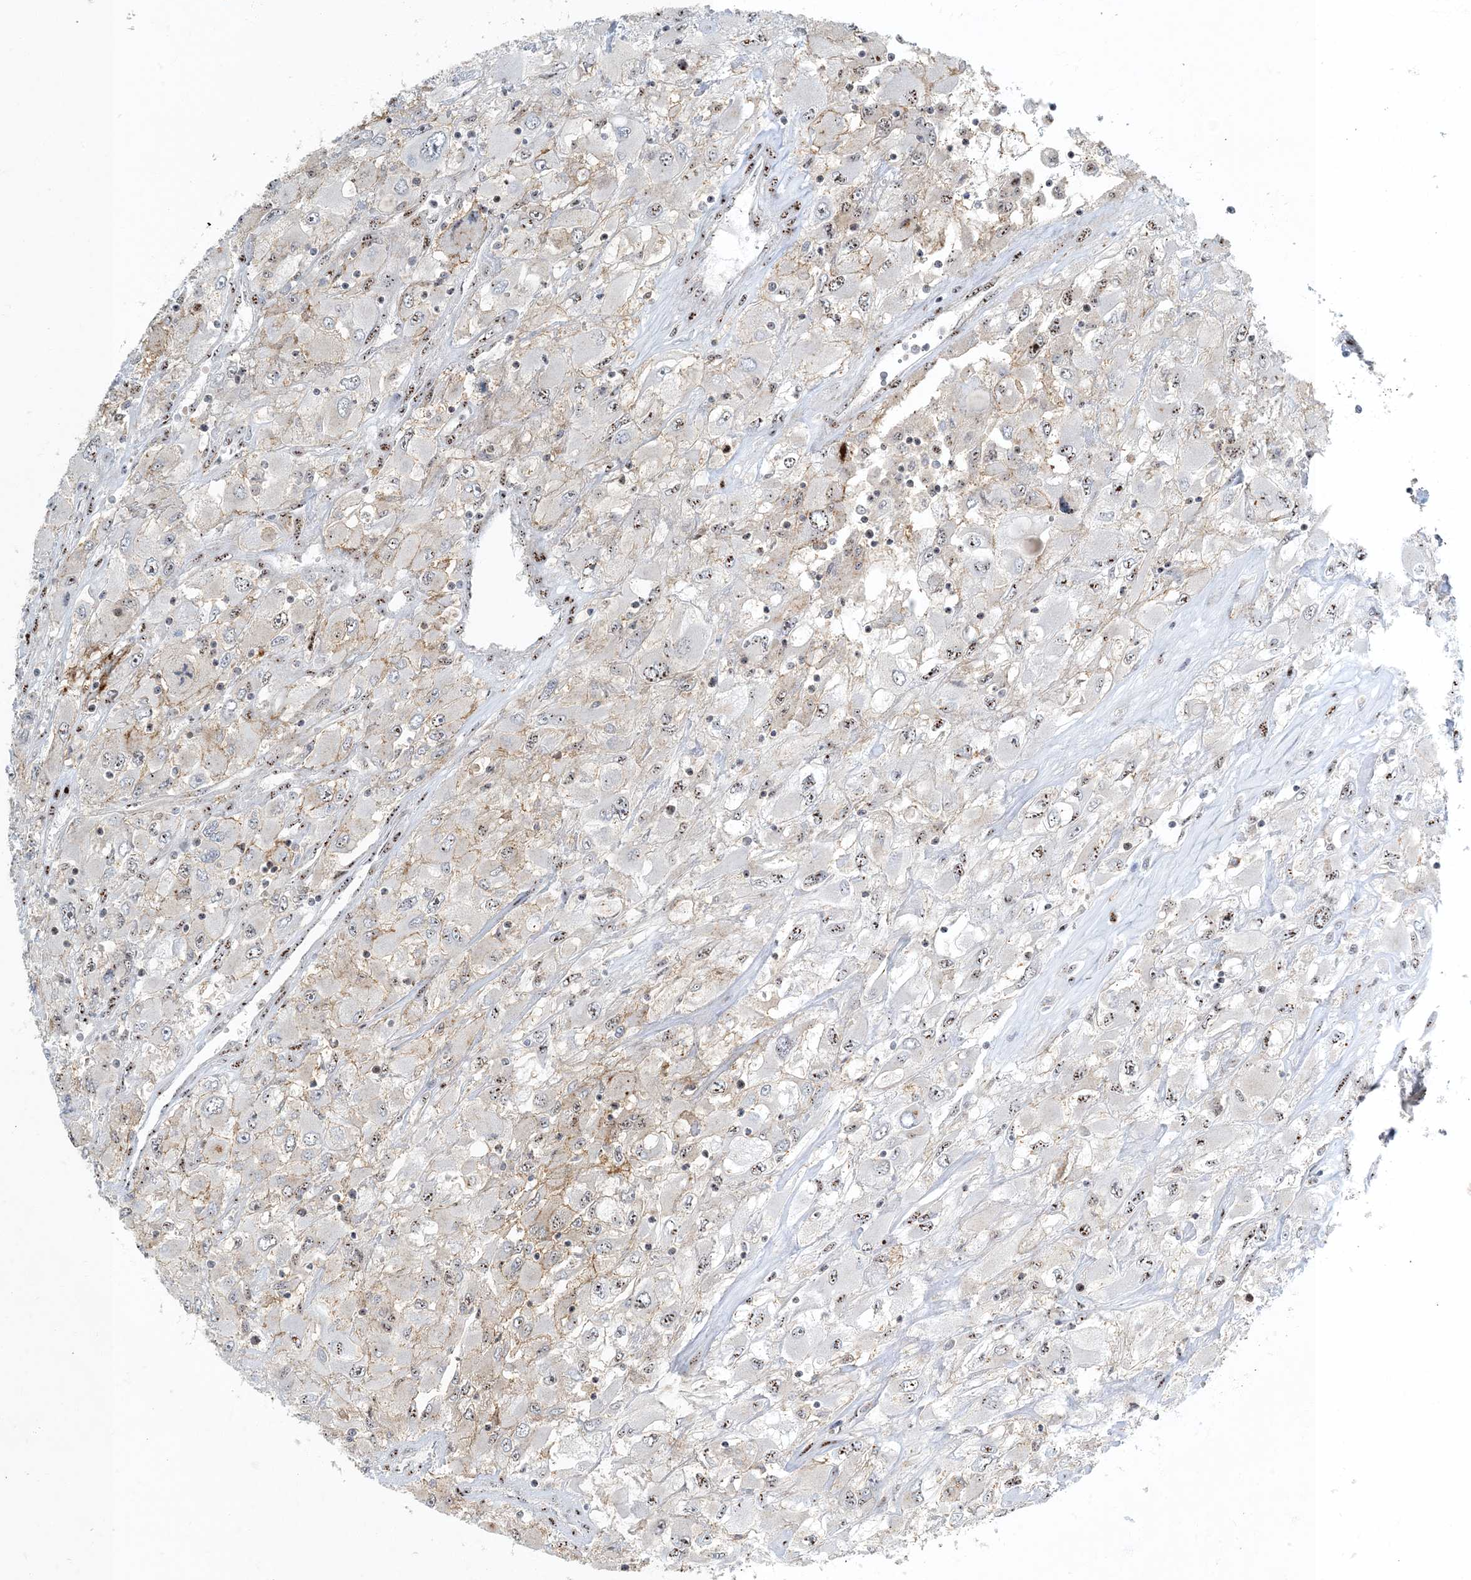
{"staining": {"intensity": "weak", "quantity": "25%-75%", "location": "nuclear"}, "tissue": "renal cancer", "cell_type": "Tumor cells", "image_type": "cancer", "snomed": [{"axis": "morphology", "description": "Adenocarcinoma, NOS"}, {"axis": "topography", "description": "Kidney"}], "caption": "This micrograph shows renal adenocarcinoma stained with immunohistochemistry to label a protein in brown. The nuclear of tumor cells show weak positivity for the protein. Nuclei are counter-stained blue.", "gene": "MBD1", "patient": {"sex": "female", "age": 52}}